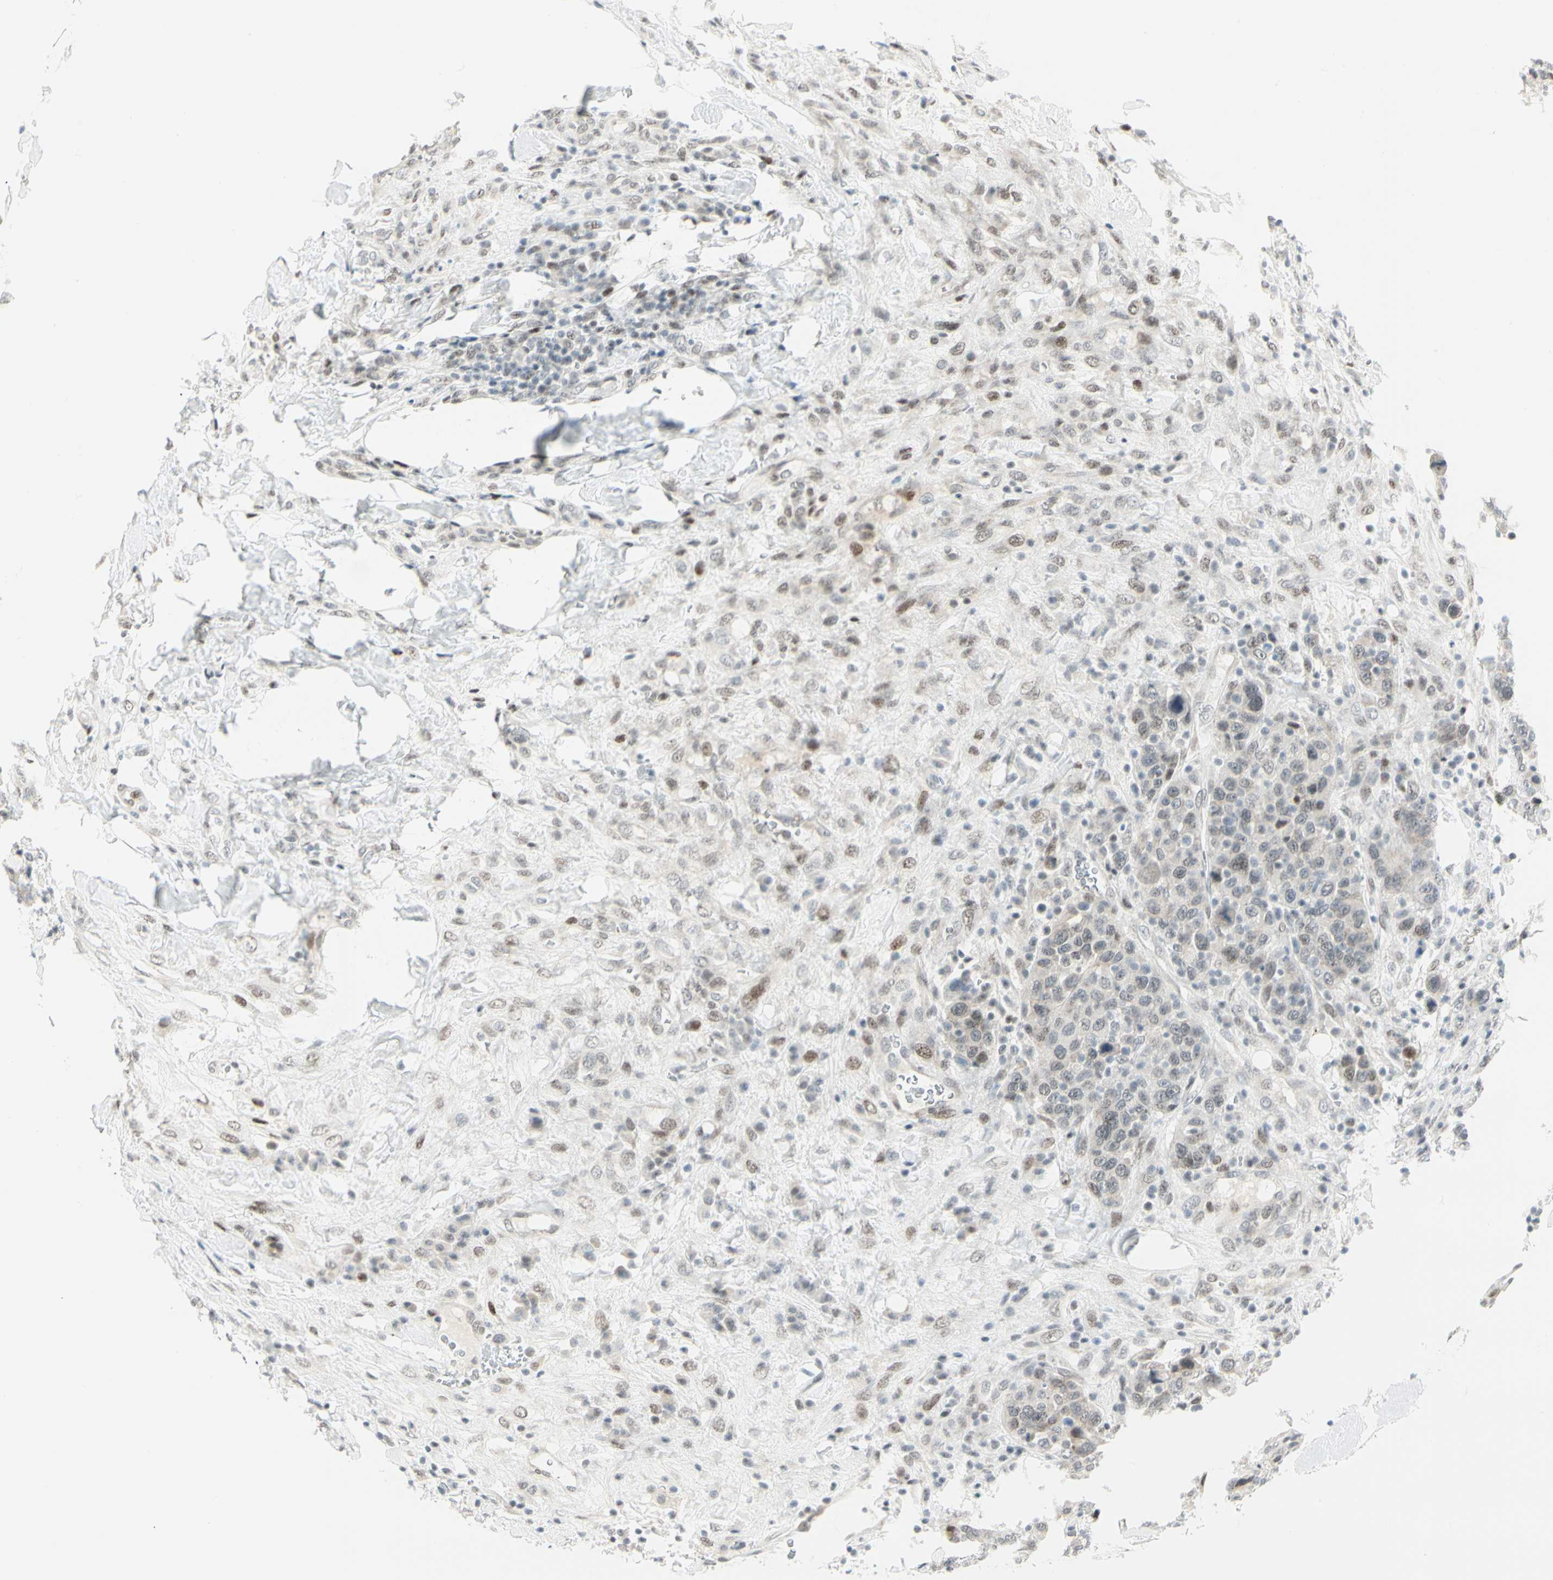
{"staining": {"intensity": "weak", "quantity": "<25%", "location": "nuclear"}, "tissue": "breast cancer", "cell_type": "Tumor cells", "image_type": "cancer", "snomed": [{"axis": "morphology", "description": "Duct carcinoma"}, {"axis": "topography", "description": "Breast"}], "caption": "IHC micrograph of breast infiltrating ductal carcinoma stained for a protein (brown), which displays no positivity in tumor cells. The staining was performed using DAB to visualize the protein expression in brown, while the nuclei were stained in blue with hematoxylin (Magnification: 20x).", "gene": "PKNOX1", "patient": {"sex": "female", "age": 37}}